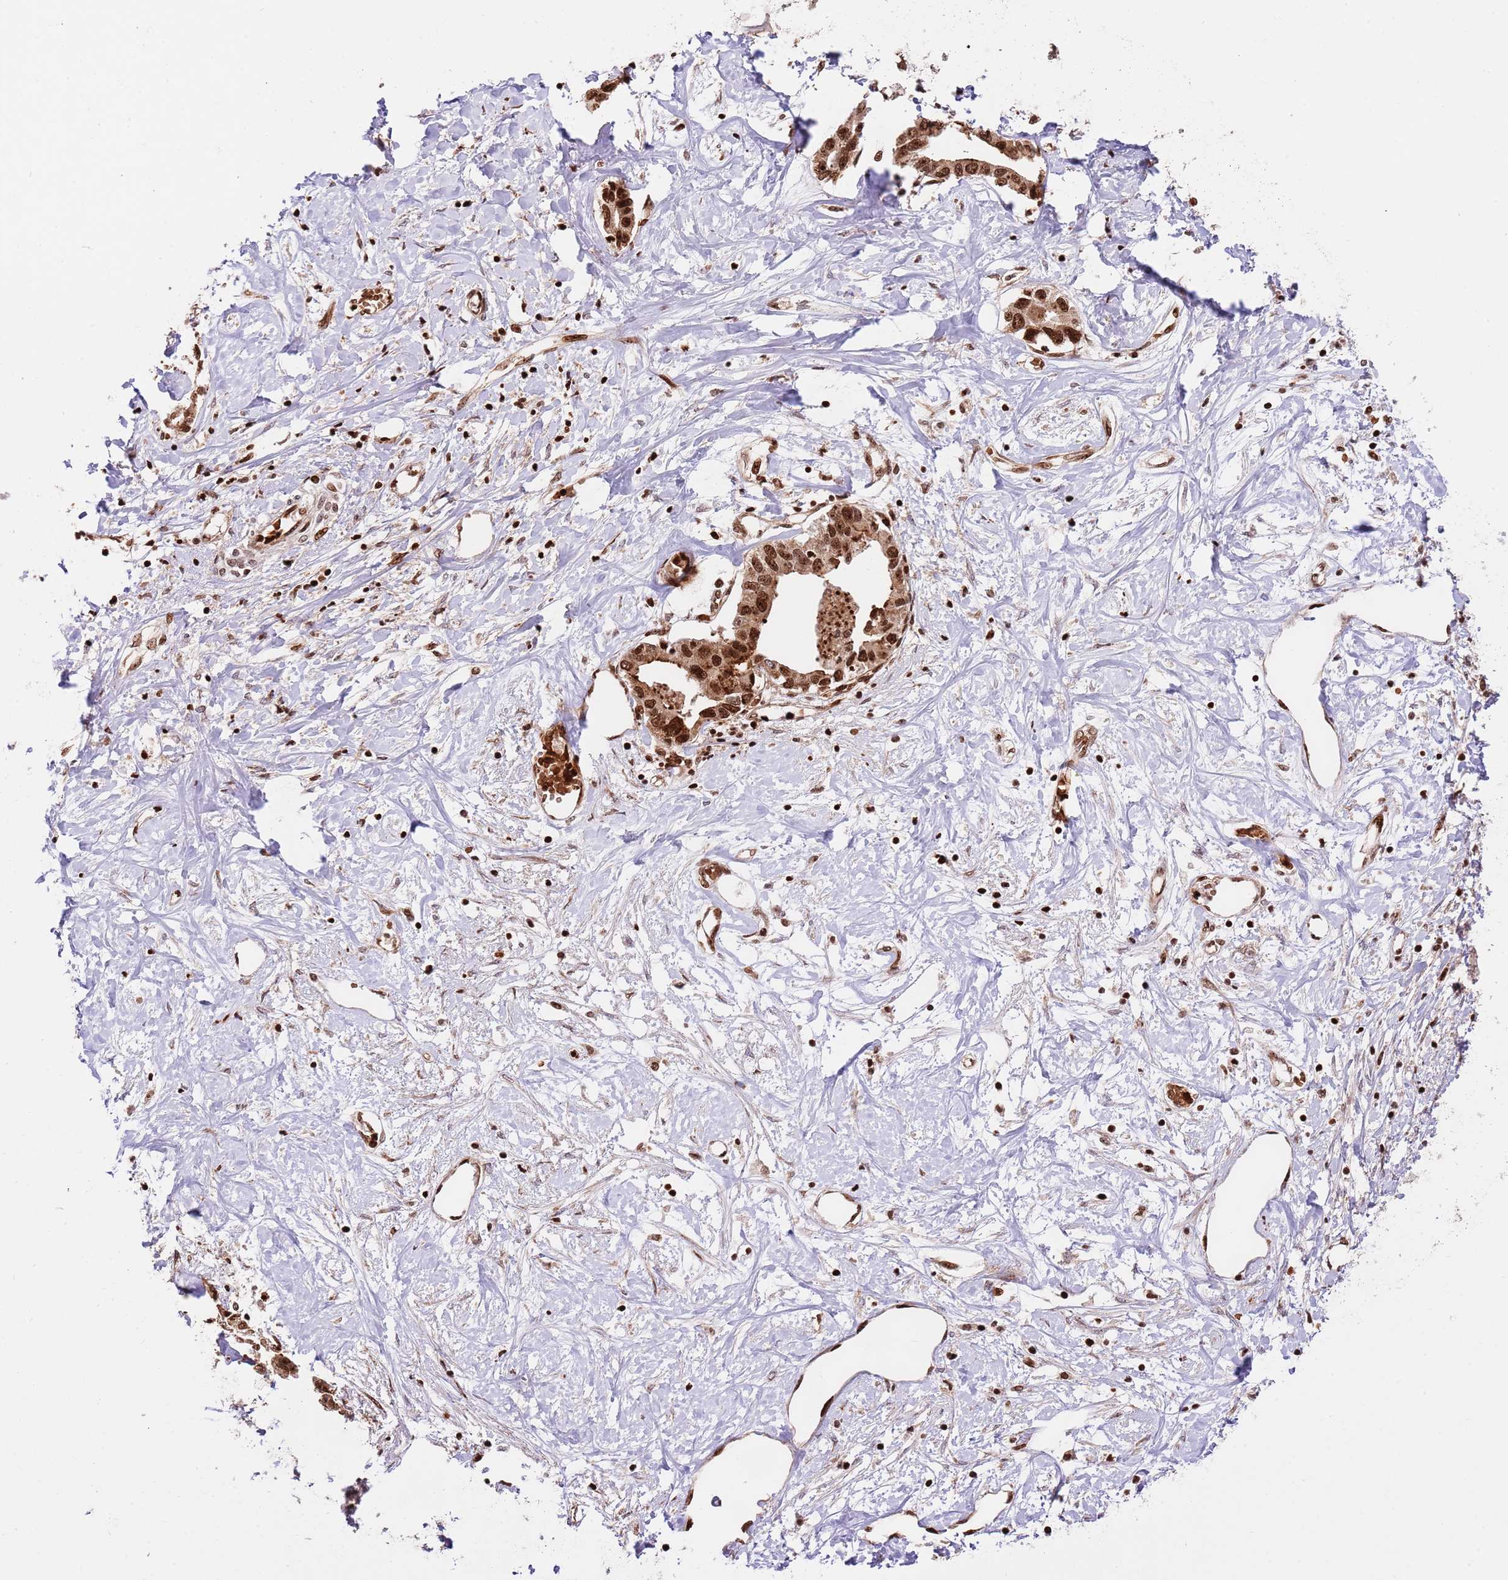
{"staining": {"intensity": "strong", "quantity": ">75%", "location": "cytoplasmic/membranous,nuclear"}, "tissue": "liver cancer", "cell_type": "Tumor cells", "image_type": "cancer", "snomed": [{"axis": "morphology", "description": "Cholangiocarcinoma"}, {"axis": "topography", "description": "Liver"}], "caption": "An IHC photomicrograph of tumor tissue is shown. Protein staining in brown highlights strong cytoplasmic/membranous and nuclear positivity in liver cholangiocarcinoma within tumor cells.", "gene": "RIF1", "patient": {"sex": "male", "age": 59}}